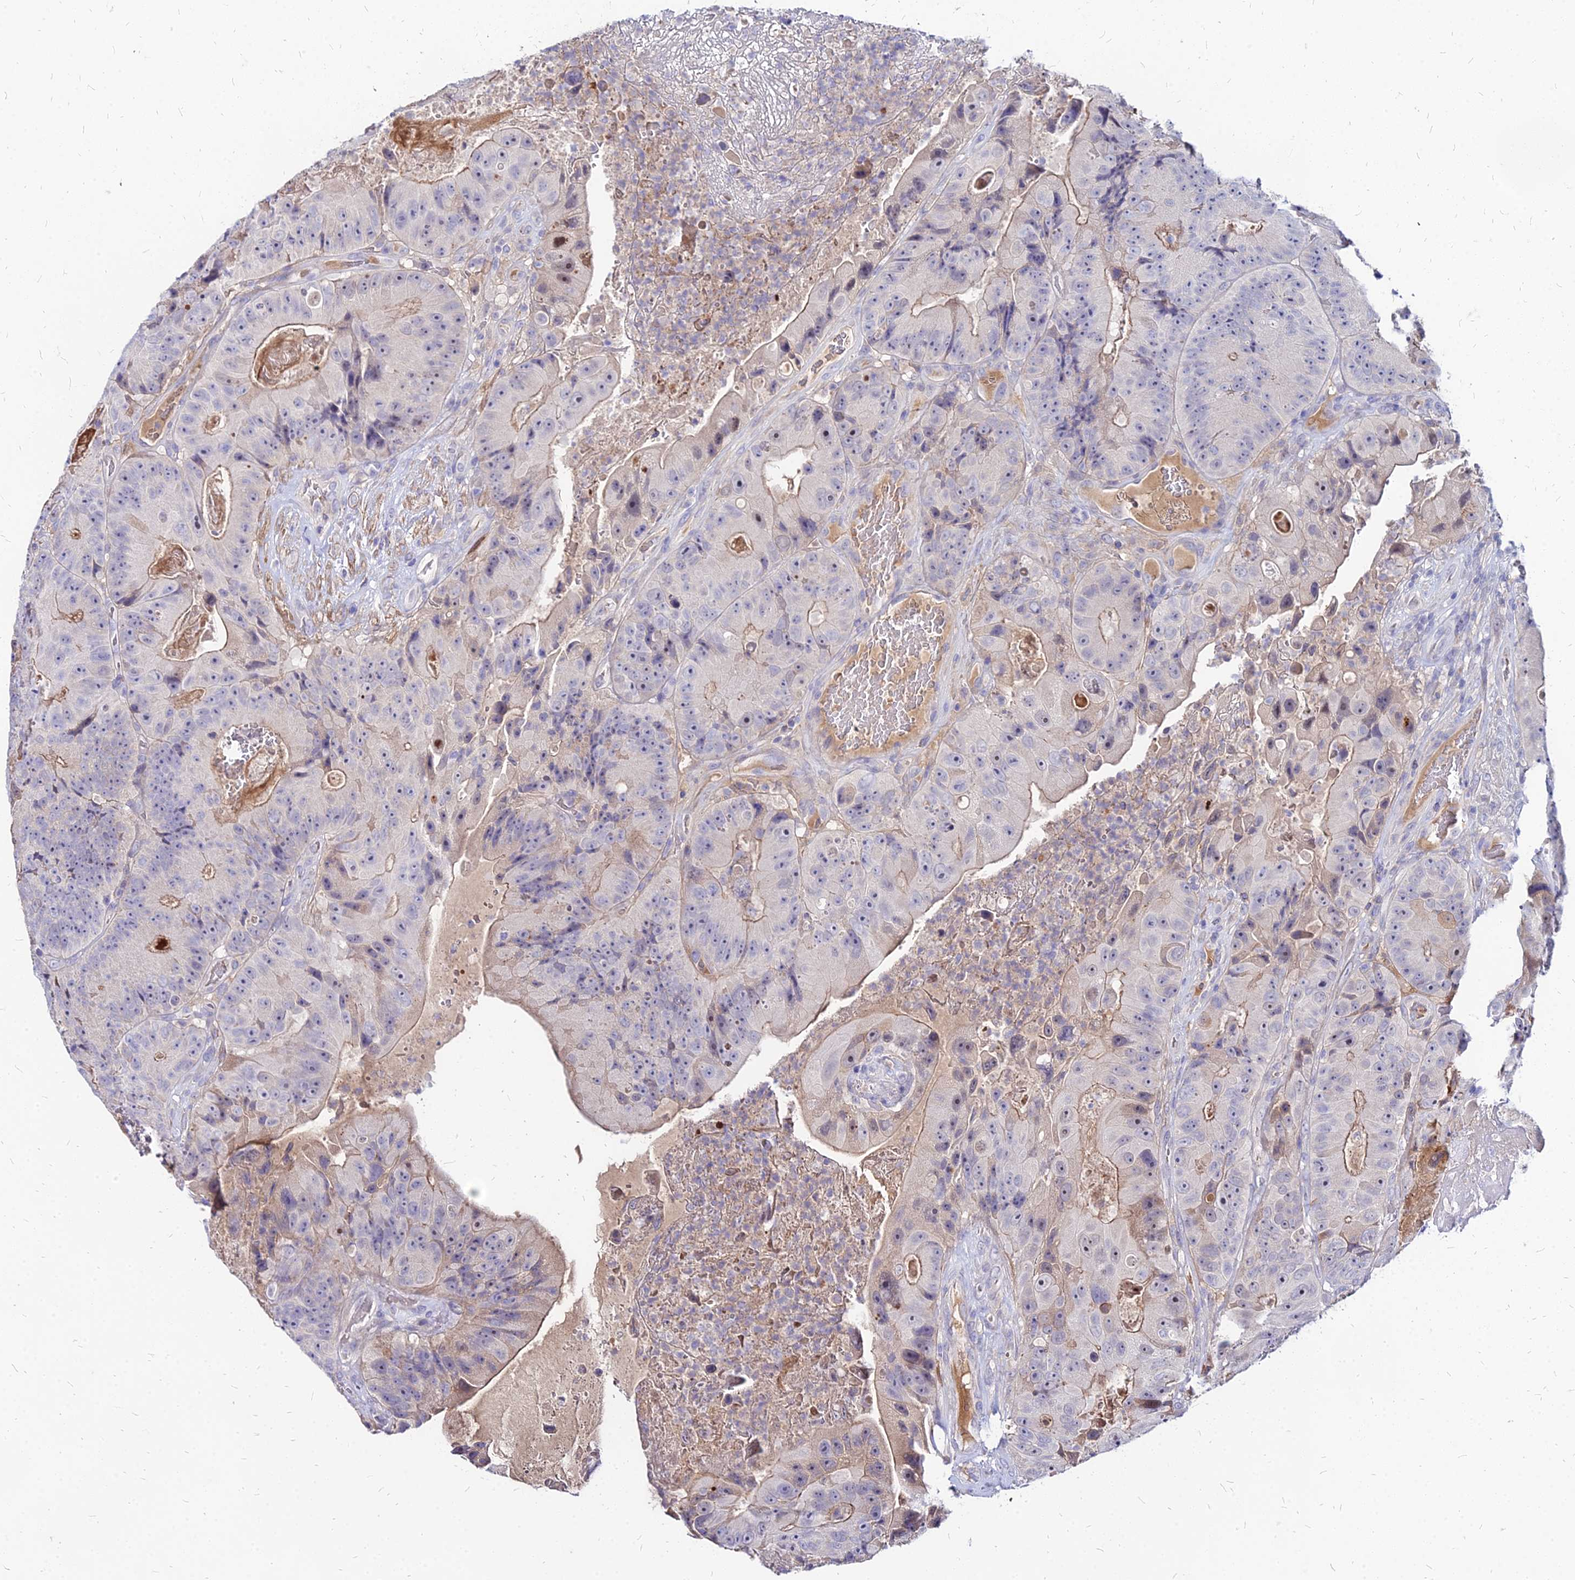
{"staining": {"intensity": "negative", "quantity": "none", "location": "none"}, "tissue": "colorectal cancer", "cell_type": "Tumor cells", "image_type": "cancer", "snomed": [{"axis": "morphology", "description": "Adenocarcinoma, NOS"}, {"axis": "topography", "description": "Colon"}], "caption": "Immunohistochemistry histopathology image of human colorectal adenocarcinoma stained for a protein (brown), which exhibits no positivity in tumor cells. (DAB (3,3'-diaminobenzidine) immunohistochemistry (IHC) with hematoxylin counter stain).", "gene": "ACSM6", "patient": {"sex": "female", "age": 86}}